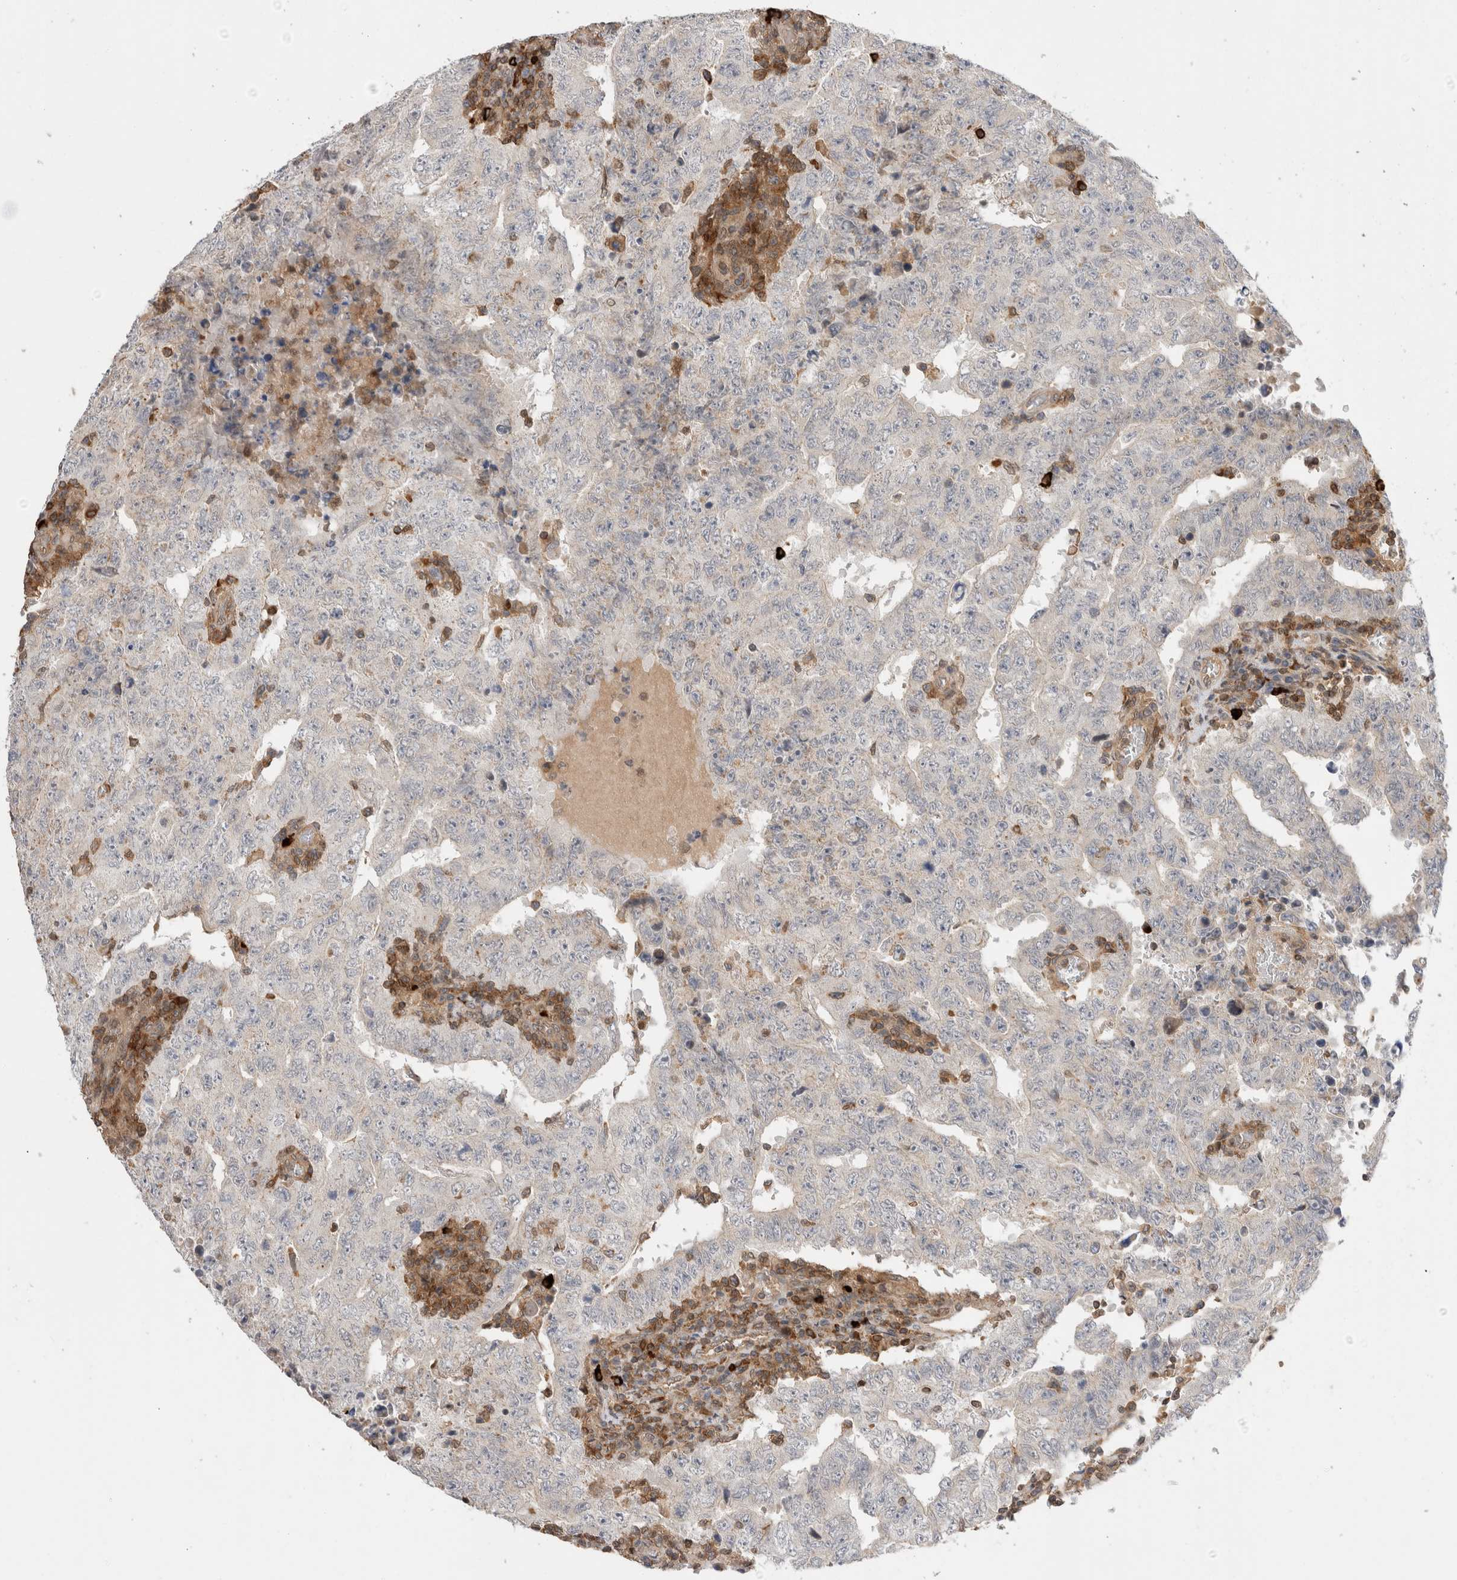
{"staining": {"intensity": "negative", "quantity": "none", "location": "none"}, "tissue": "testis cancer", "cell_type": "Tumor cells", "image_type": "cancer", "snomed": [{"axis": "morphology", "description": "Carcinoma, Embryonal, NOS"}, {"axis": "topography", "description": "Testis"}], "caption": "This image is of embryonal carcinoma (testis) stained with immunohistochemistry (IHC) to label a protein in brown with the nuclei are counter-stained blue. There is no expression in tumor cells. Brightfield microscopy of immunohistochemistry (IHC) stained with DAB (brown) and hematoxylin (blue), captured at high magnification.", "gene": "NFKB1", "patient": {"sex": "male", "age": 26}}